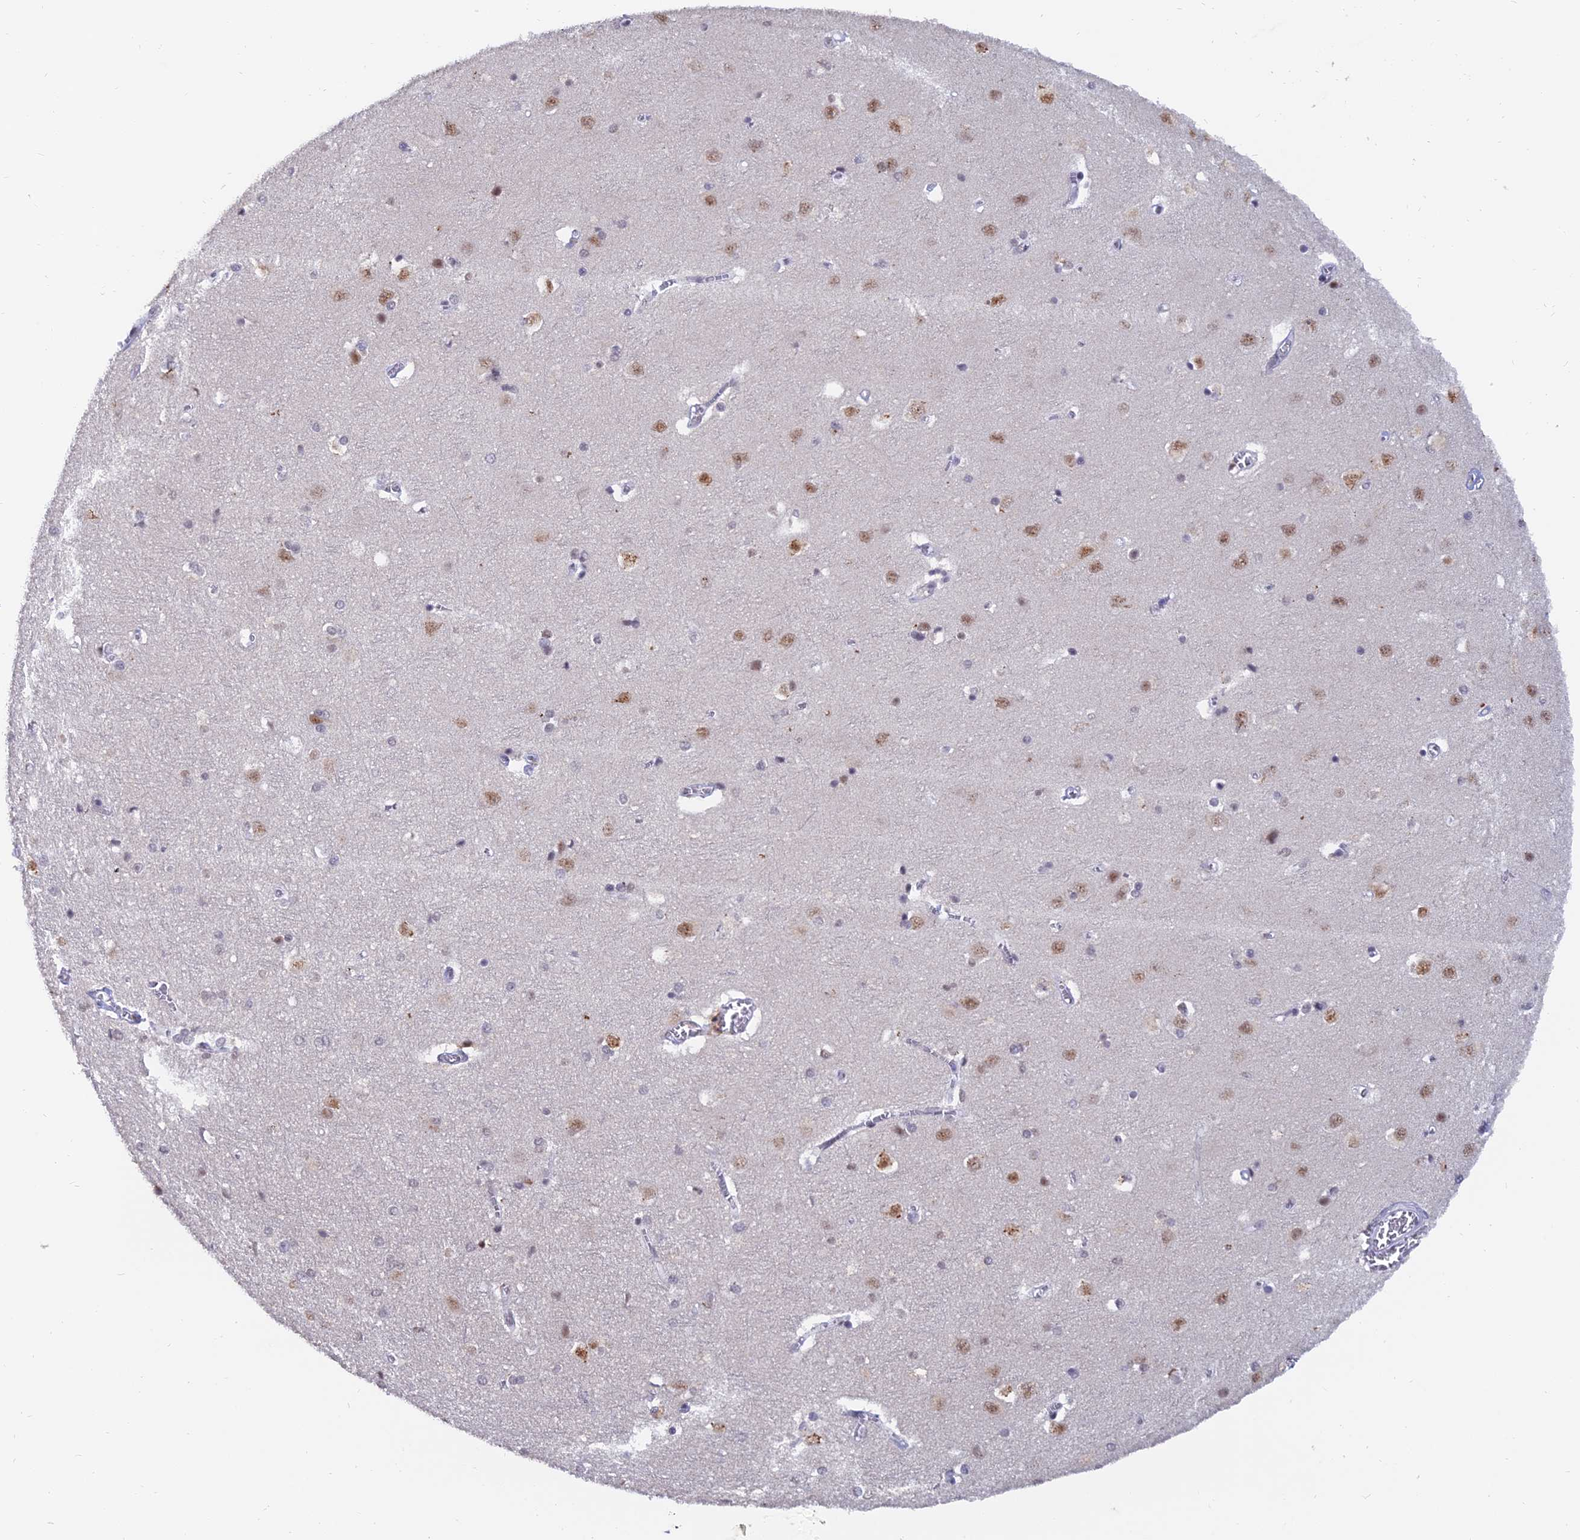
{"staining": {"intensity": "negative", "quantity": "none", "location": "none"}, "tissue": "cerebral cortex", "cell_type": "Endothelial cells", "image_type": "normal", "snomed": [{"axis": "morphology", "description": "Normal tissue, NOS"}, {"axis": "topography", "description": "Cerebral cortex"}], "caption": "A high-resolution image shows immunohistochemistry staining of benign cerebral cortex, which displays no significant staining in endothelial cells. (Stains: DAB (3,3'-diaminobenzidine) IHC with hematoxylin counter stain, Microscopy: brightfield microscopy at high magnification).", "gene": "THOC3", "patient": {"sex": "male", "age": 54}}